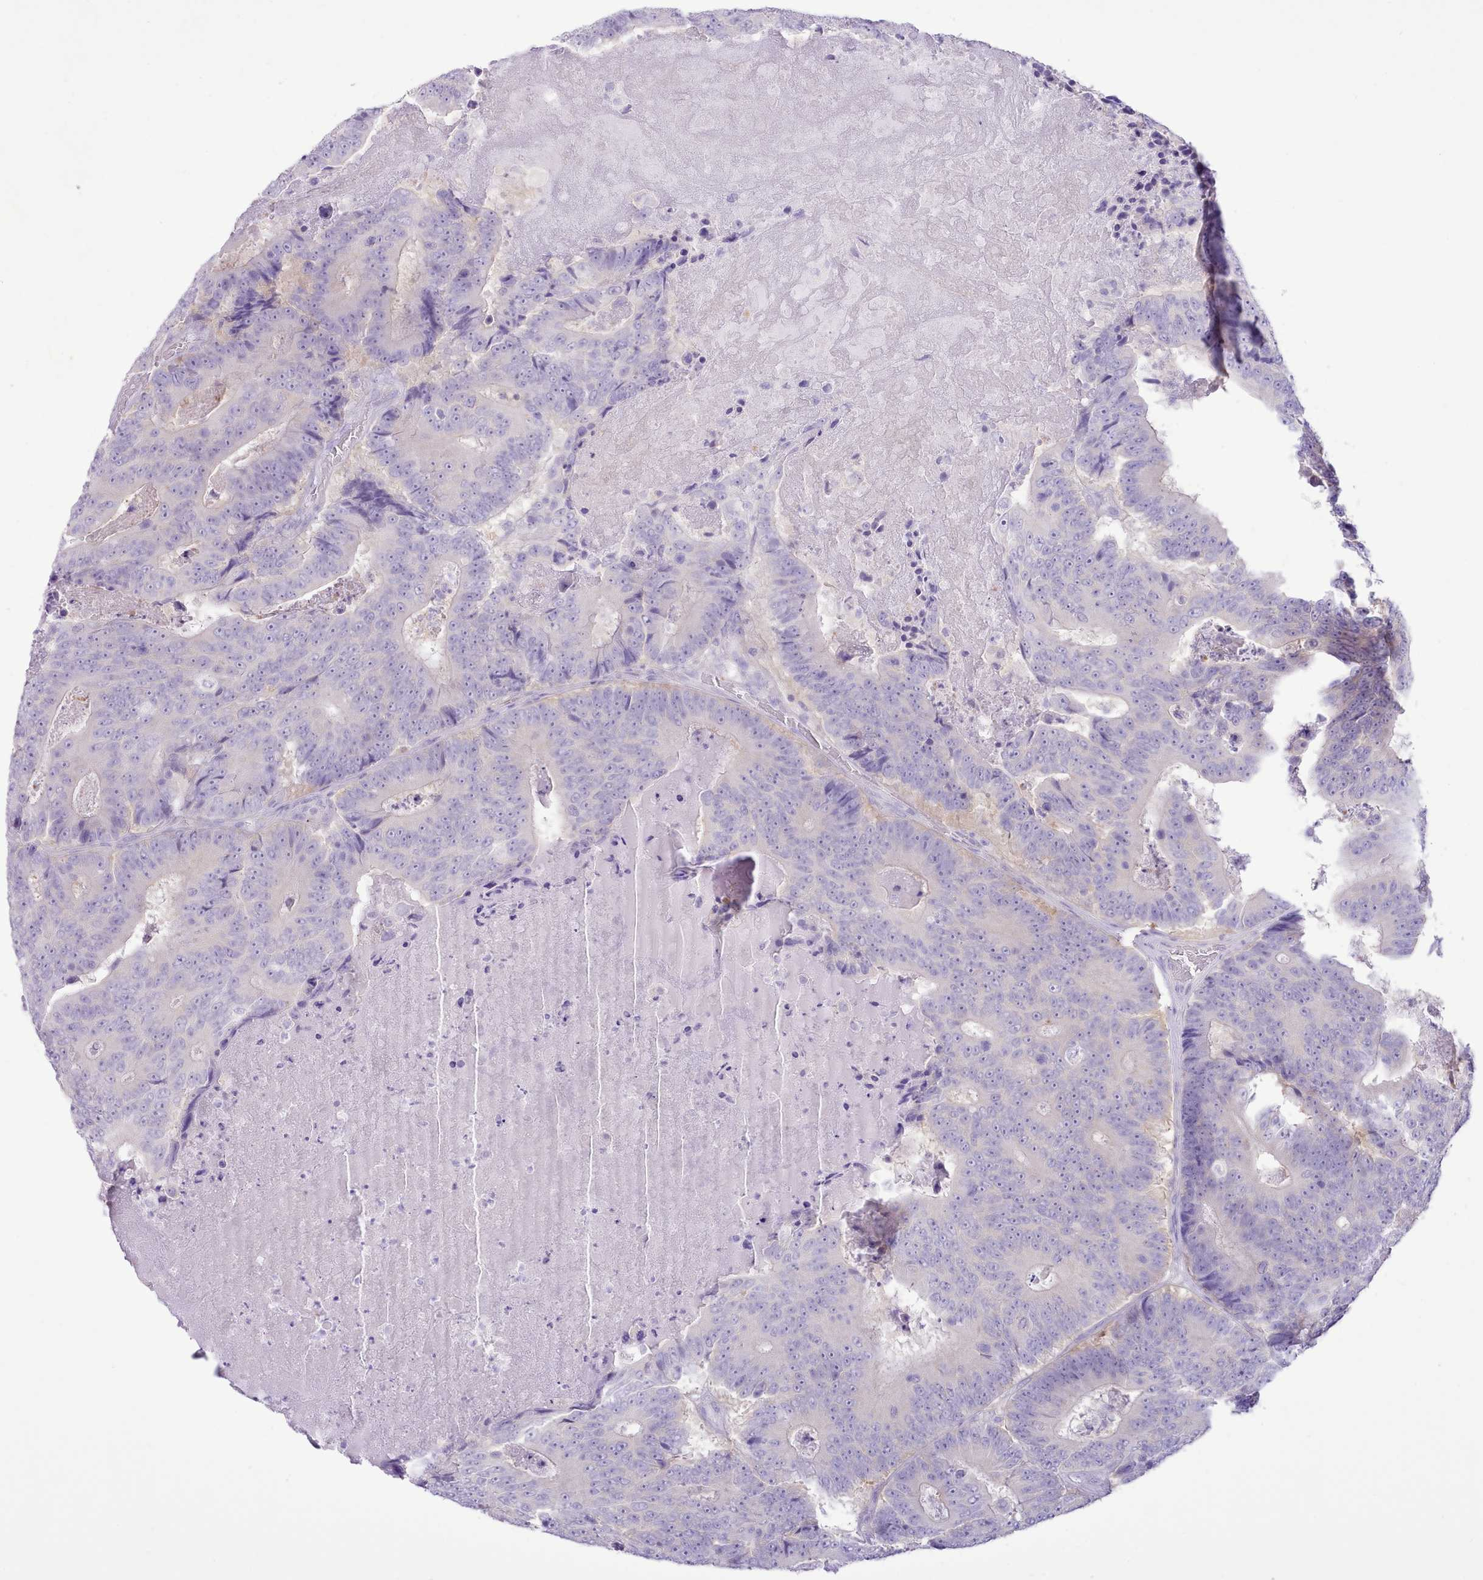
{"staining": {"intensity": "negative", "quantity": "none", "location": "none"}, "tissue": "colorectal cancer", "cell_type": "Tumor cells", "image_type": "cancer", "snomed": [{"axis": "morphology", "description": "Adenocarcinoma, NOS"}, {"axis": "topography", "description": "Colon"}], "caption": "This is a histopathology image of immunohistochemistry staining of colorectal cancer, which shows no expression in tumor cells. The staining was performed using DAB (3,3'-diaminobenzidine) to visualize the protein expression in brown, while the nuclei were stained in blue with hematoxylin (Magnification: 20x).", "gene": "MDFI", "patient": {"sex": "male", "age": 83}}